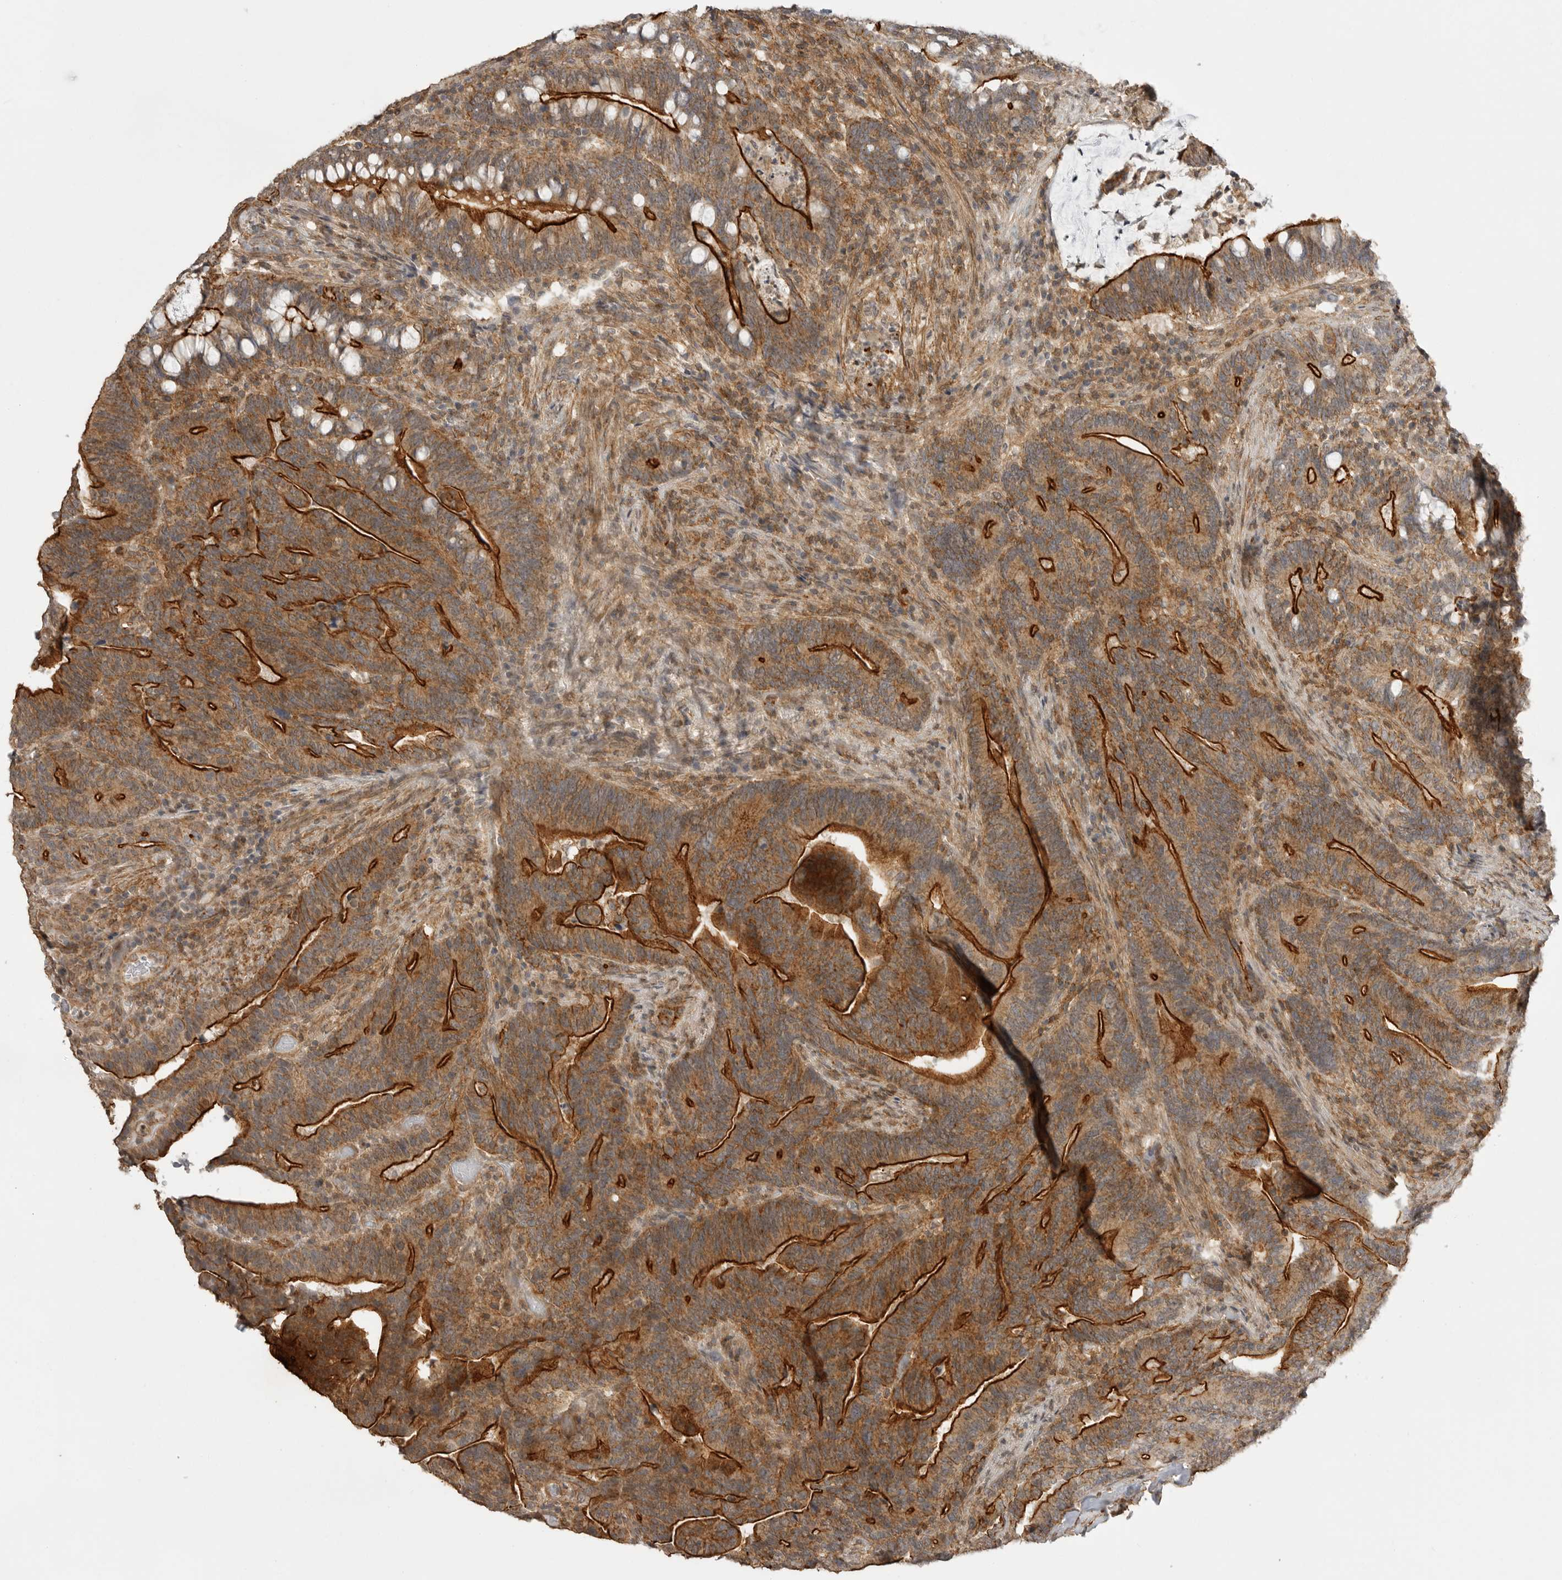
{"staining": {"intensity": "strong", "quantity": ">75%", "location": "cytoplasmic/membranous"}, "tissue": "colorectal cancer", "cell_type": "Tumor cells", "image_type": "cancer", "snomed": [{"axis": "morphology", "description": "Adenocarcinoma, NOS"}, {"axis": "topography", "description": "Colon"}], "caption": "About >75% of tumor cells in adenocarcinoma (colorectal) show strong cytoplasmic/membranous protein expression as visualized by brown immunohistochemical staining.", "gene": "GPC2", "patient": {"sex": "female", "age": 66}}